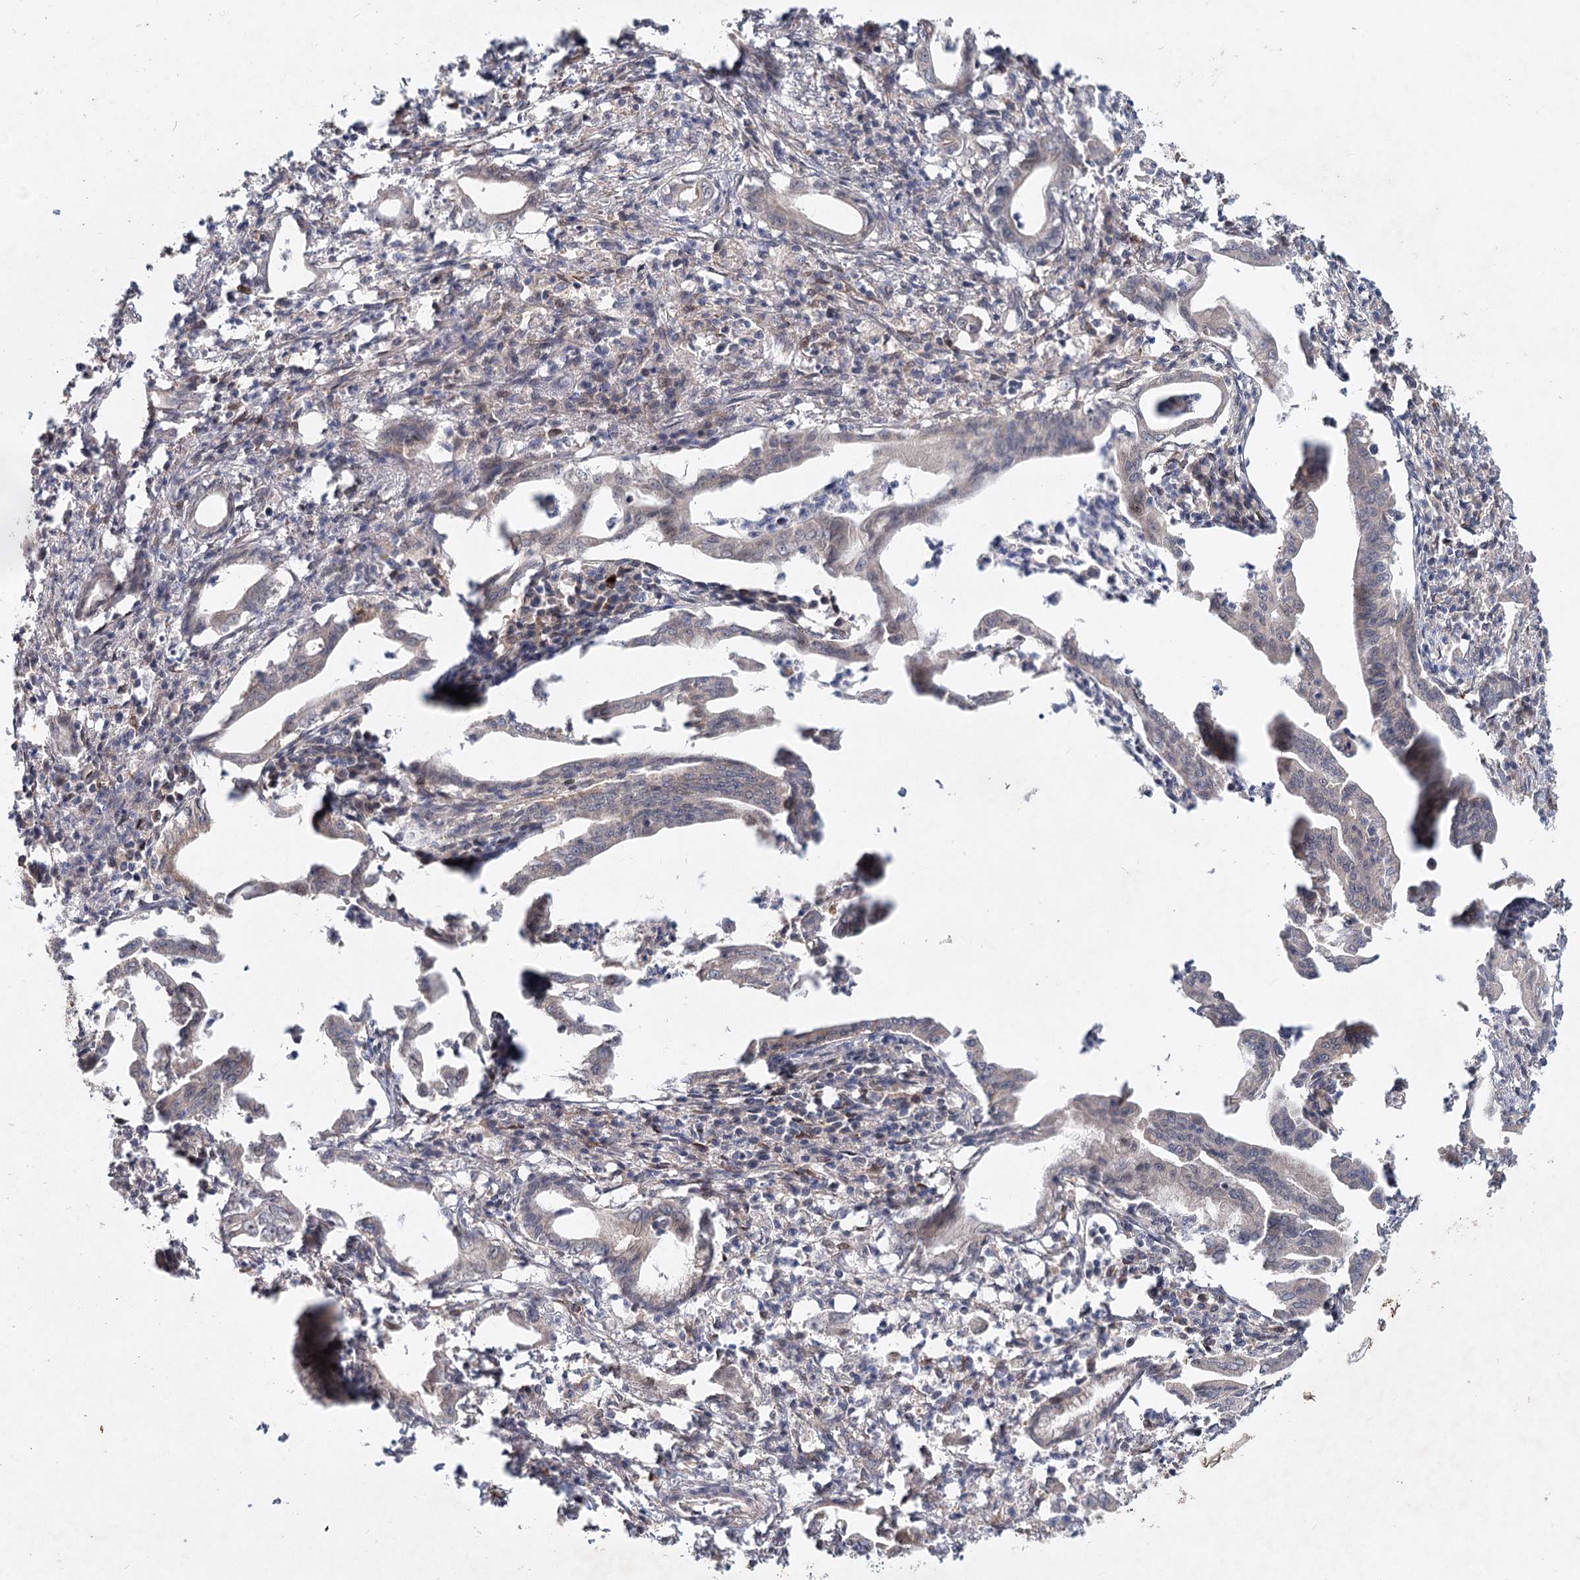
{"staining": {"intensity": "negative", "quantity": "none", "location": "none"}, "tissue": "pancreatic cancer", "cell_type": "Tumor cells", "image_type": "cancer", "snomed": [{"axis": "morphology", "description": "Adenocarcinoma, NOS"}, {"axis": "topography", "description": "Pancreas"}], "caption": "The immunohistochemistry micrograph has no significant expression in tumor cells of pancreatic cancer (adenocarcinoma) tissue.", "gene": "AP3B1", "patient": {"sex": "female", "age": 55}}